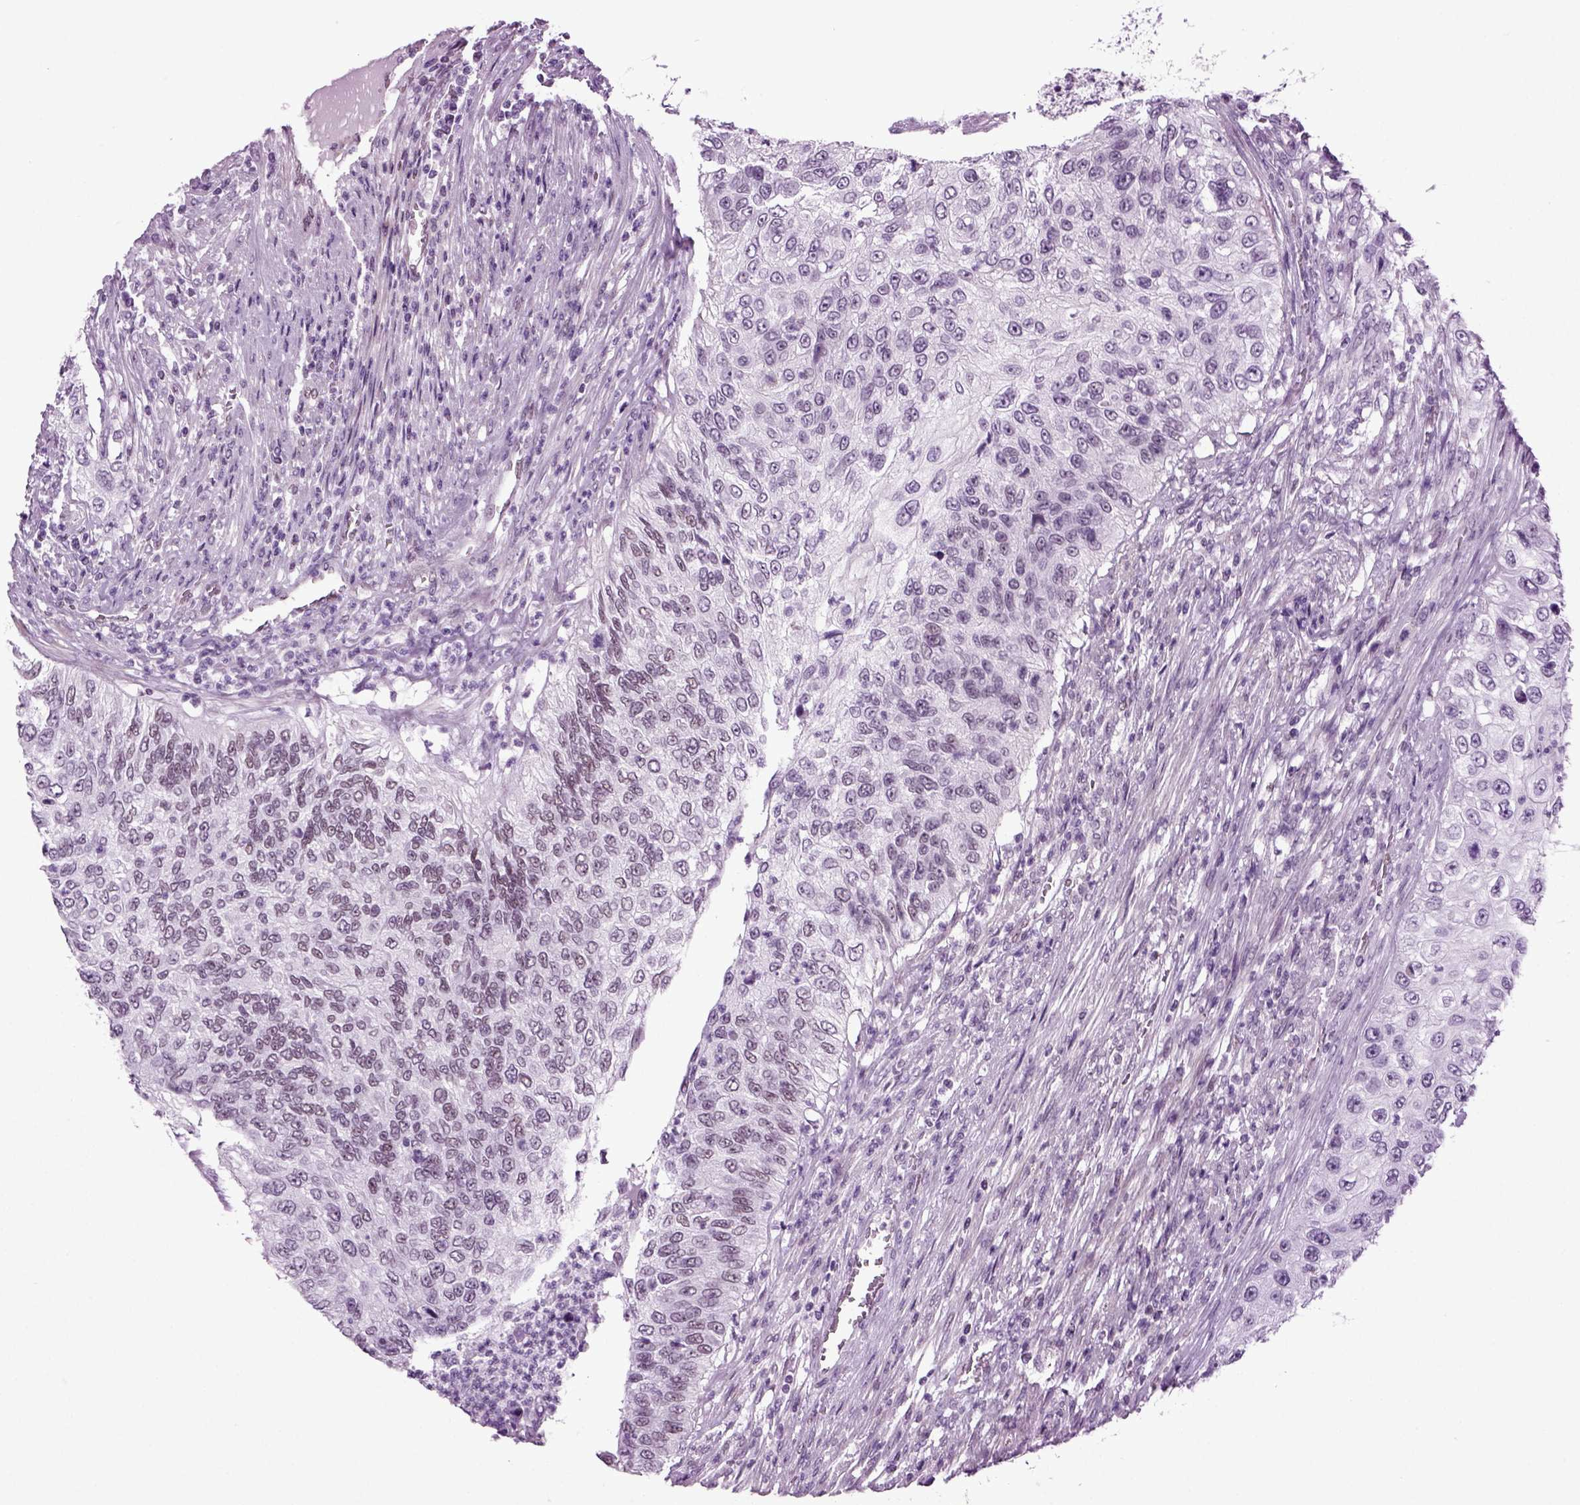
{"staining": {"intensity": "negative", "quantity": "none", "location": "none"}, "tissue": "urothelial cancer", "cell_type": "Tumor cells", "image_type": "cancer", "snomed": [{"axis": "morphology", "description": "Urothelial carcinoma, High grade"}, {"axis": "topography", "description": "Urinary bladder"}], "caption": "This is an immunohistochemistry (IHC) photomicrograph of urothelial cancer. There is no positivity in tumor cells.", "gene": "RFX3", "patient": {"sex": "female", "age": 60}}